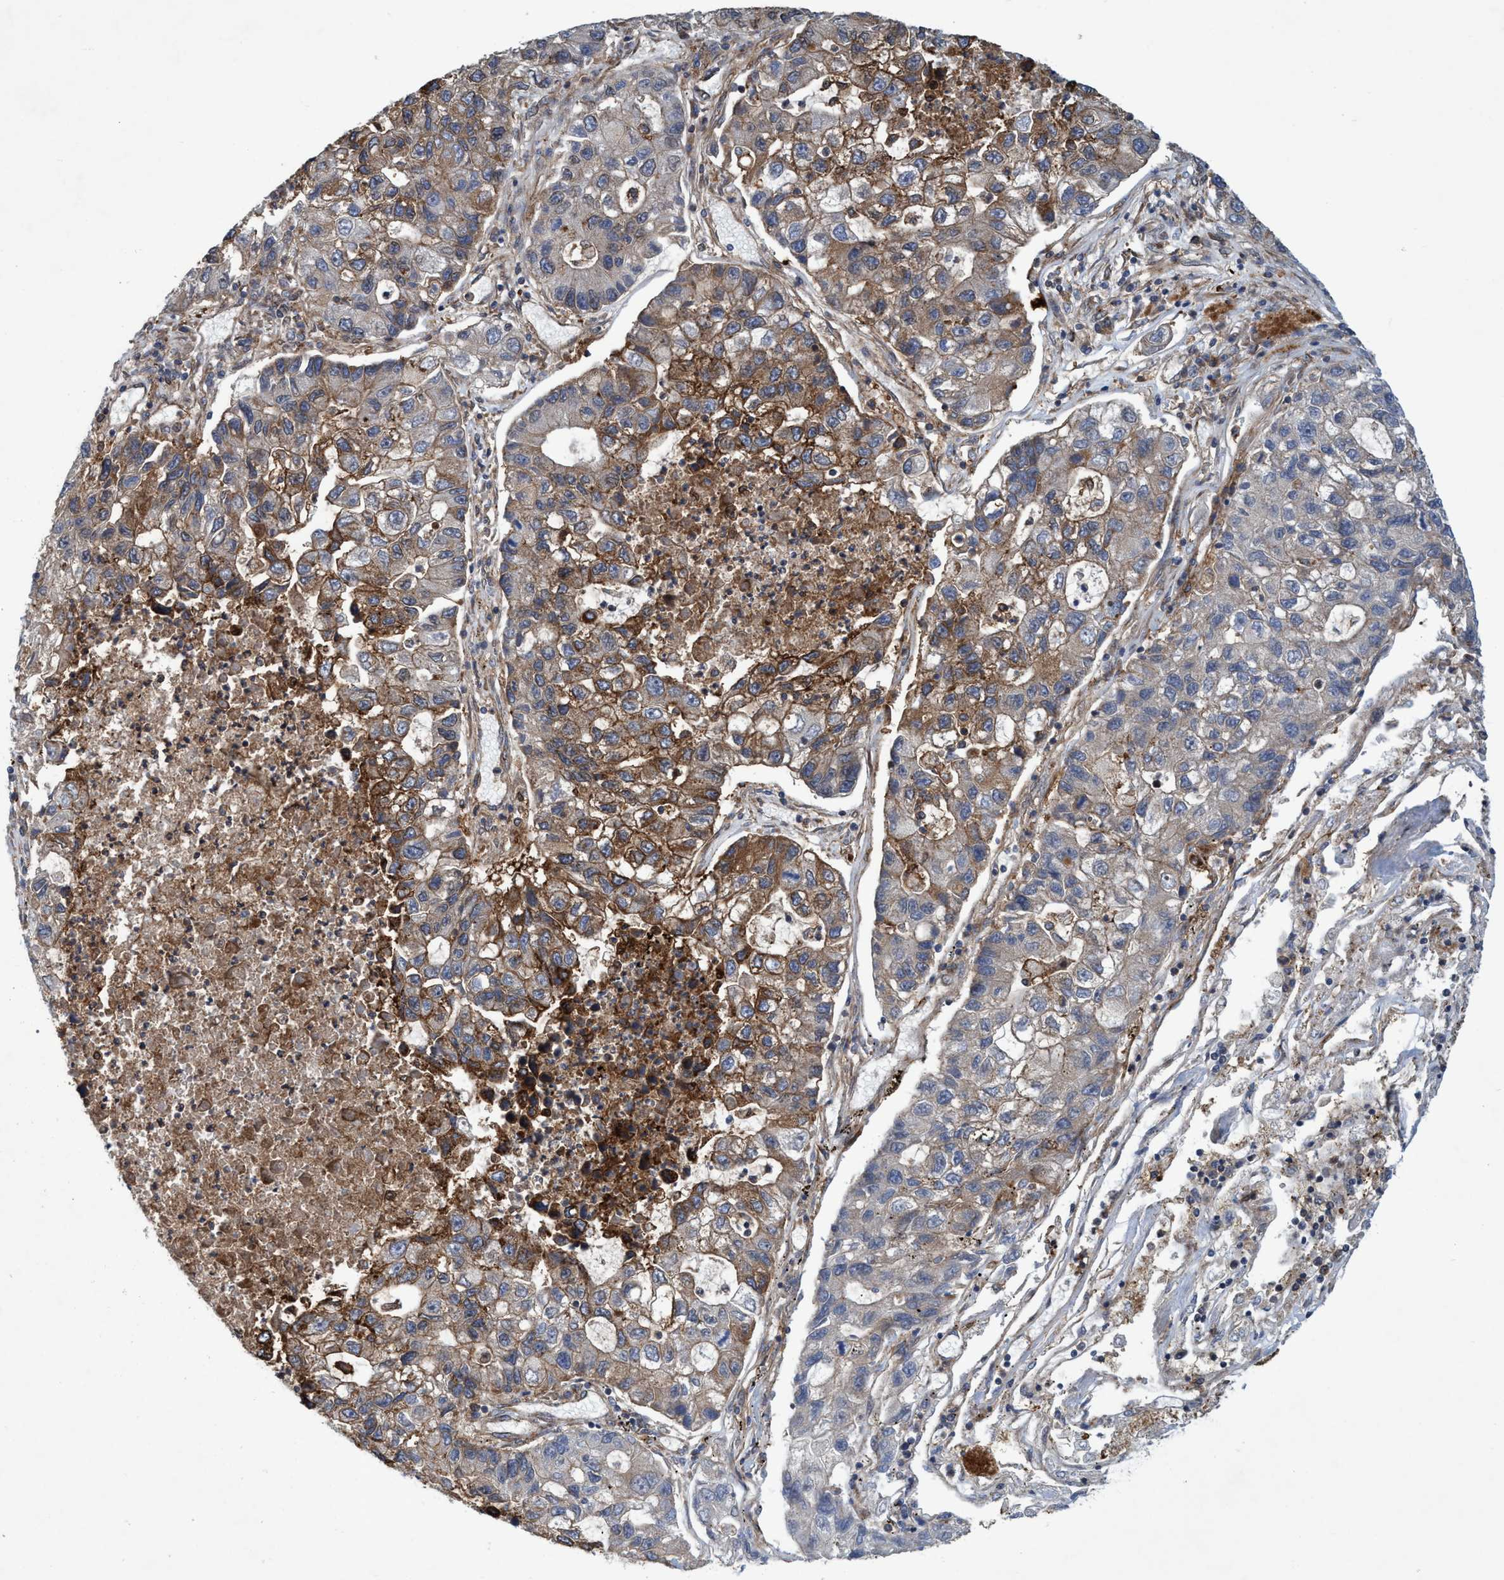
{"staining": {"intensity": "weak", "quantity": "25%-75%", "location": "cytoplasmic/membranous"}, "tissue": "lung cancer", "cell_type": "Tumor cells", "image_type": "cancer", "snomed": [{"axis": "morphology", "description": "Adenocarcinoma, NOS"}, {"axis": "topography", "description": "Lung"}], "caption": "Immunohistochemistry (IHC) (DAB) staining of lung adenocarcinoma exhibits weak cytoplasmic/membranous protein positivity in about 25%-75% of tumor cells.", "gene": "SLC16A3", "patient": {"sex": "female", "age": 51}}